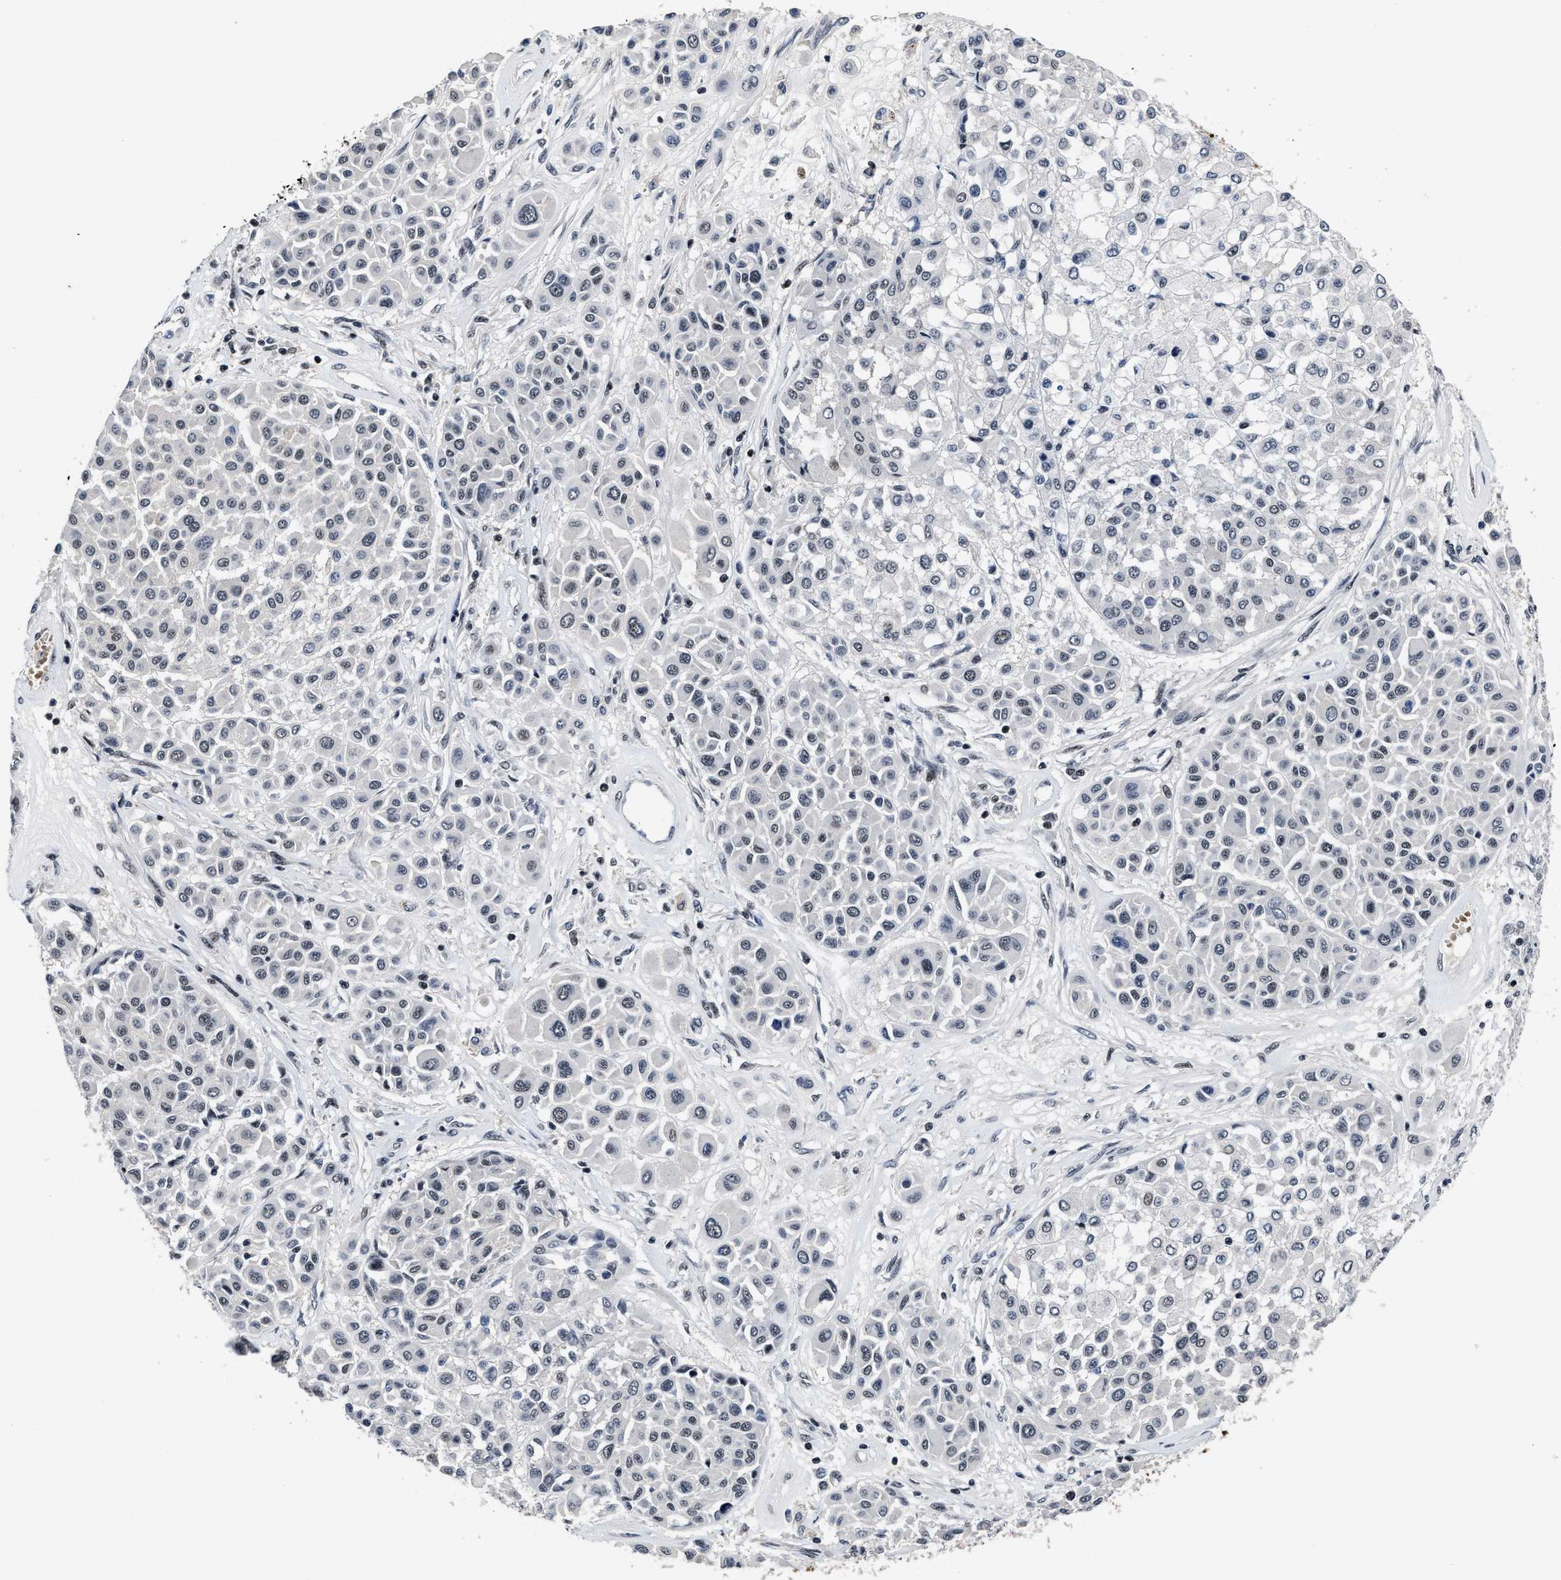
{"staining": {"intensity": "negative", "quantity": "none", "location": "none"}, "tissue": "melanoma", "cell_type": "Tumor cells", "image_type": "cancer", "snomed": [{"axis": "morphology", "description": "Malignant melanoma, Metastatic site"}, {"axis": "topography", "description": "Soft tissue"}], "caption": "There is no significant positivity in tumor cells of melanoma. (Brightfield microscopy of DAB (3,3'-diaminobenzidine) IHC at high magnification).", "gene": "ZNF233", "patient": {"sex": "male", "age": 41}}